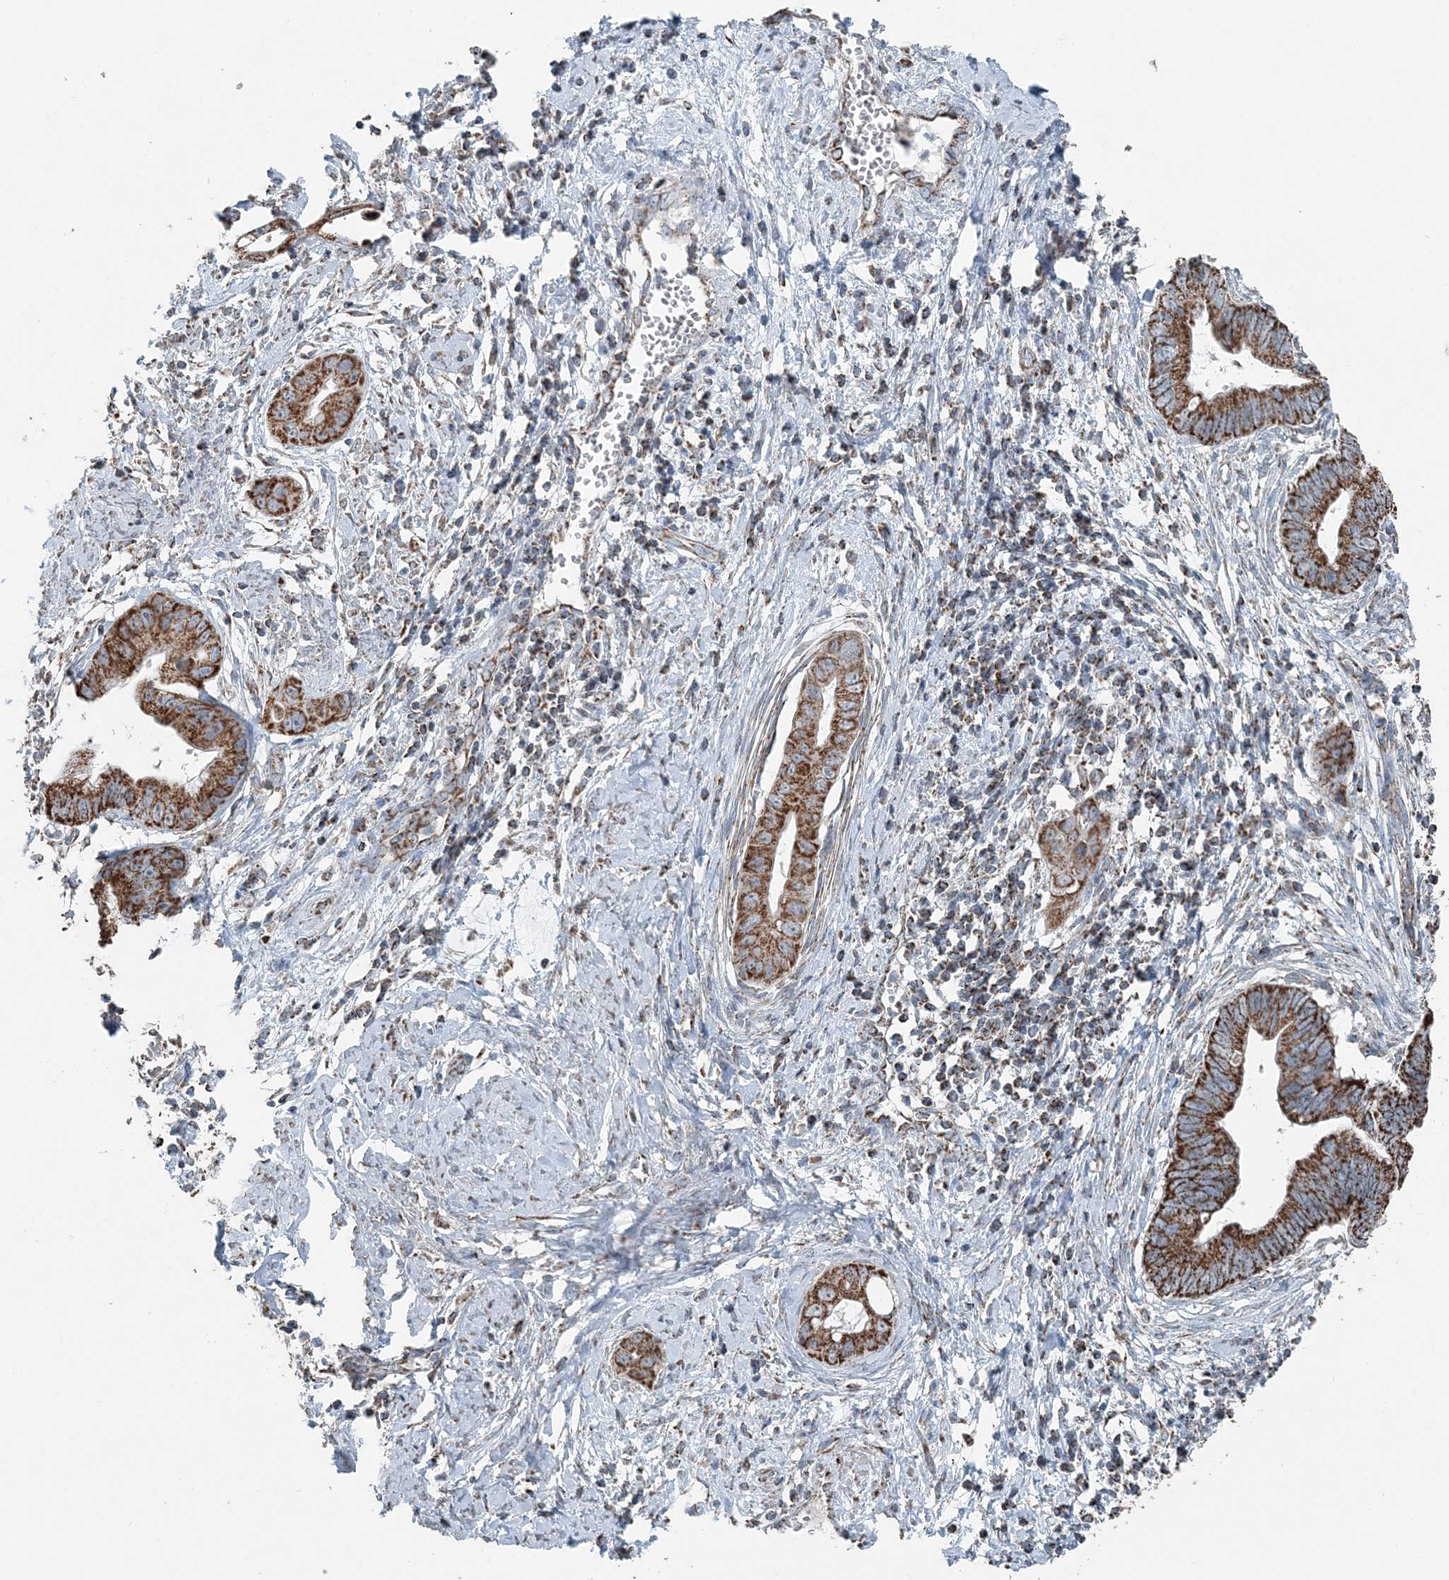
{"staining": {"intensity": "strong", "quantity": ">75%", "location": "cytoplasmic/membranous"}, "tissue": "cervical cancer", "cell_type": "Tumor cells", "image_type": "cancer", "snomed": [{"axis": "morphology", "description": "Adenocarcinoma, NOS"}, {"axis": "topography", "description": "Cervix"}], "caption": "Immunohistochemical staining of cervical cancer (adenocarcinoma) reveals high levels of strong cytoplasmic/membranous protein positivity in about >75% of tumor cells.", "gene": "SUCLG1", "patient": {"sex": "female", "age": 44}}